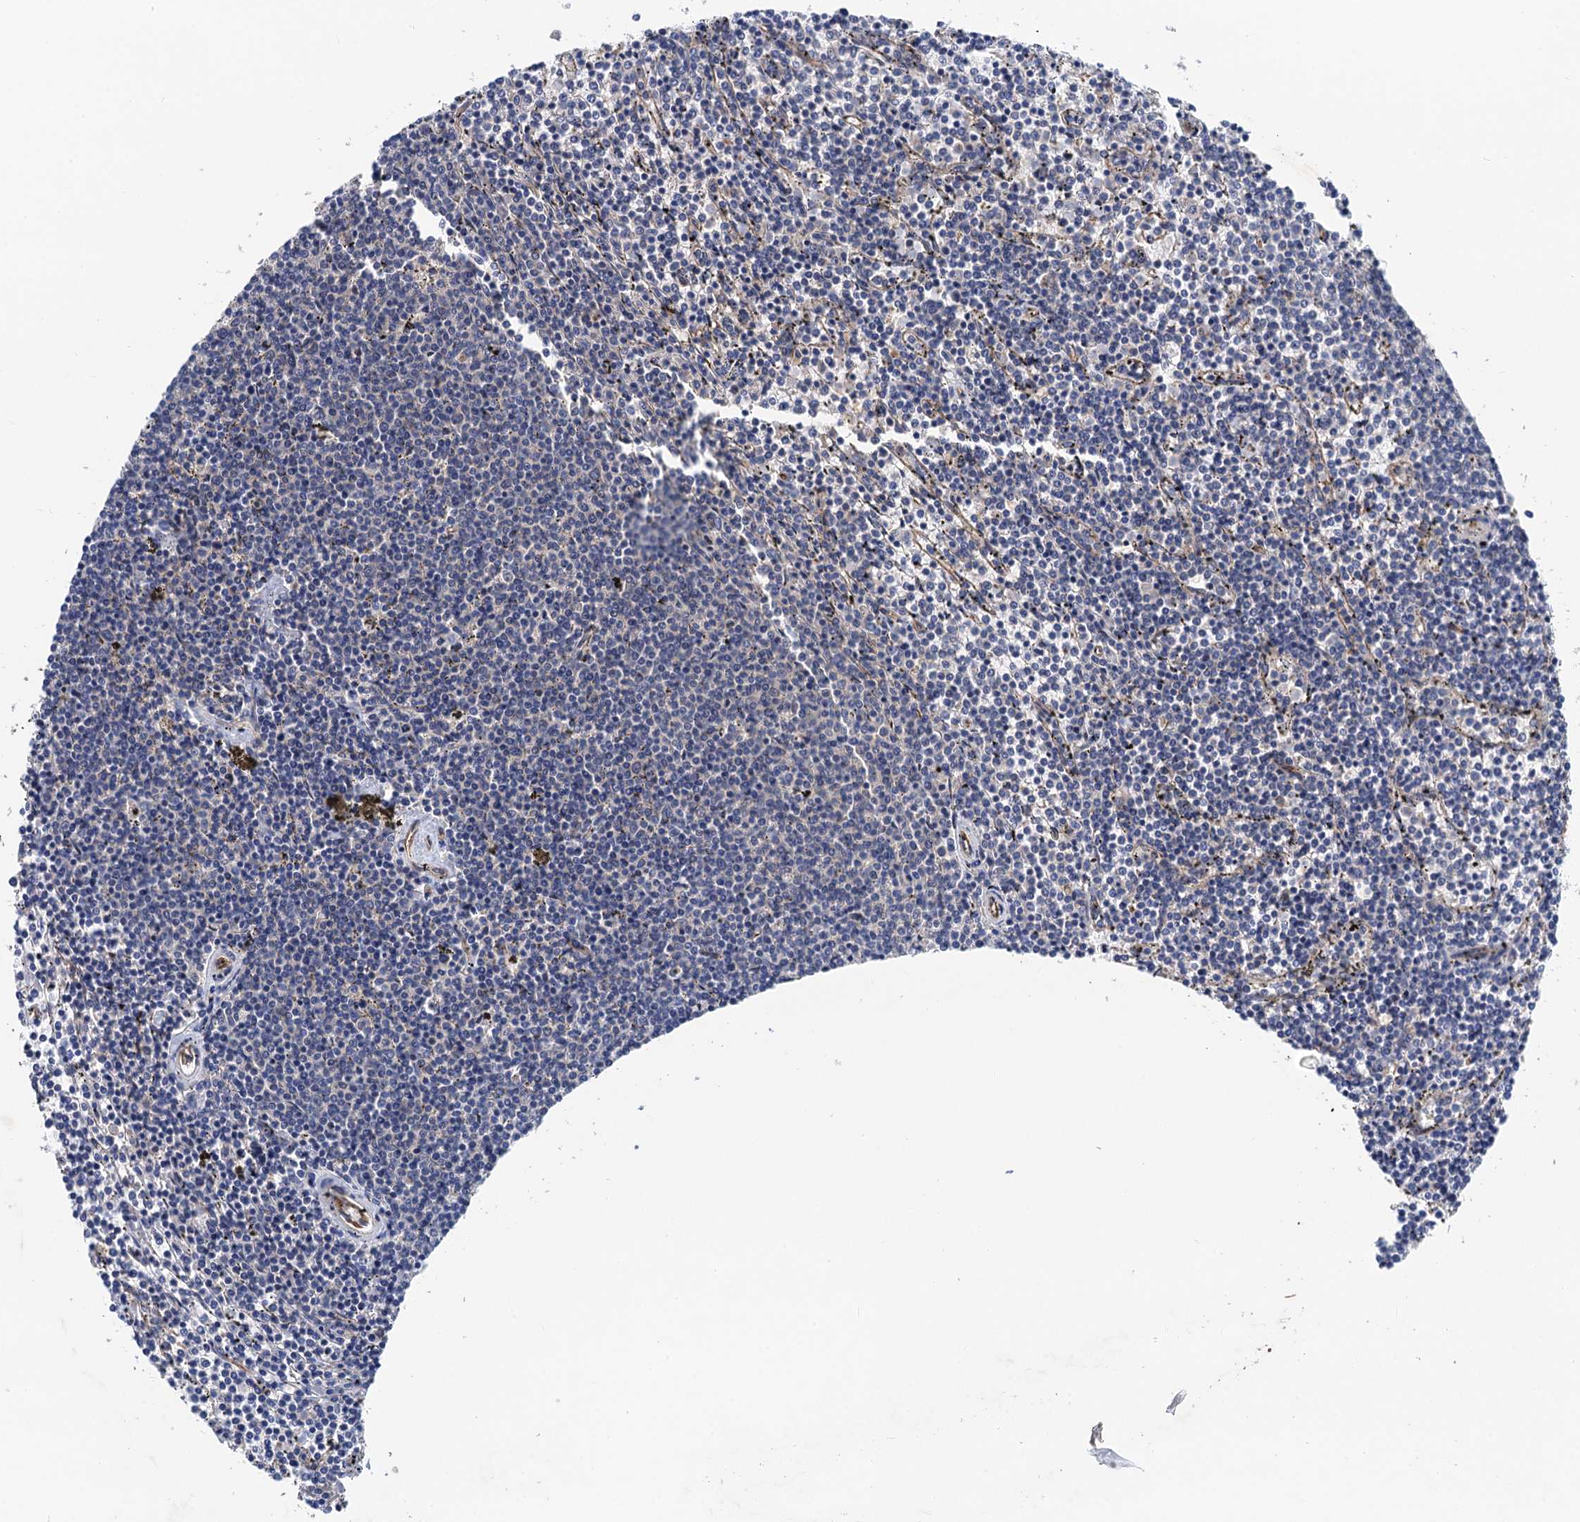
{"staining": {"intensity": "negative", "quantity": "none", "location": "none"}, "tissue": "lymphoma", "cell_type": "Tumor cells", "image_type": "cancer", "snomed": [{"axis": "morphology", "description": "Malignant lymphoma, non-Hodgkin's type, Low grade"}, {"axis": "topography", "description": "Spleen"}], "caption": "Immunohistochemistry micrograph of lymphoma stained for a protein (brown), which displays no expression in tumor cells.", "gene": "PJA2", "patient": {"sex": "female", "age": 50}}